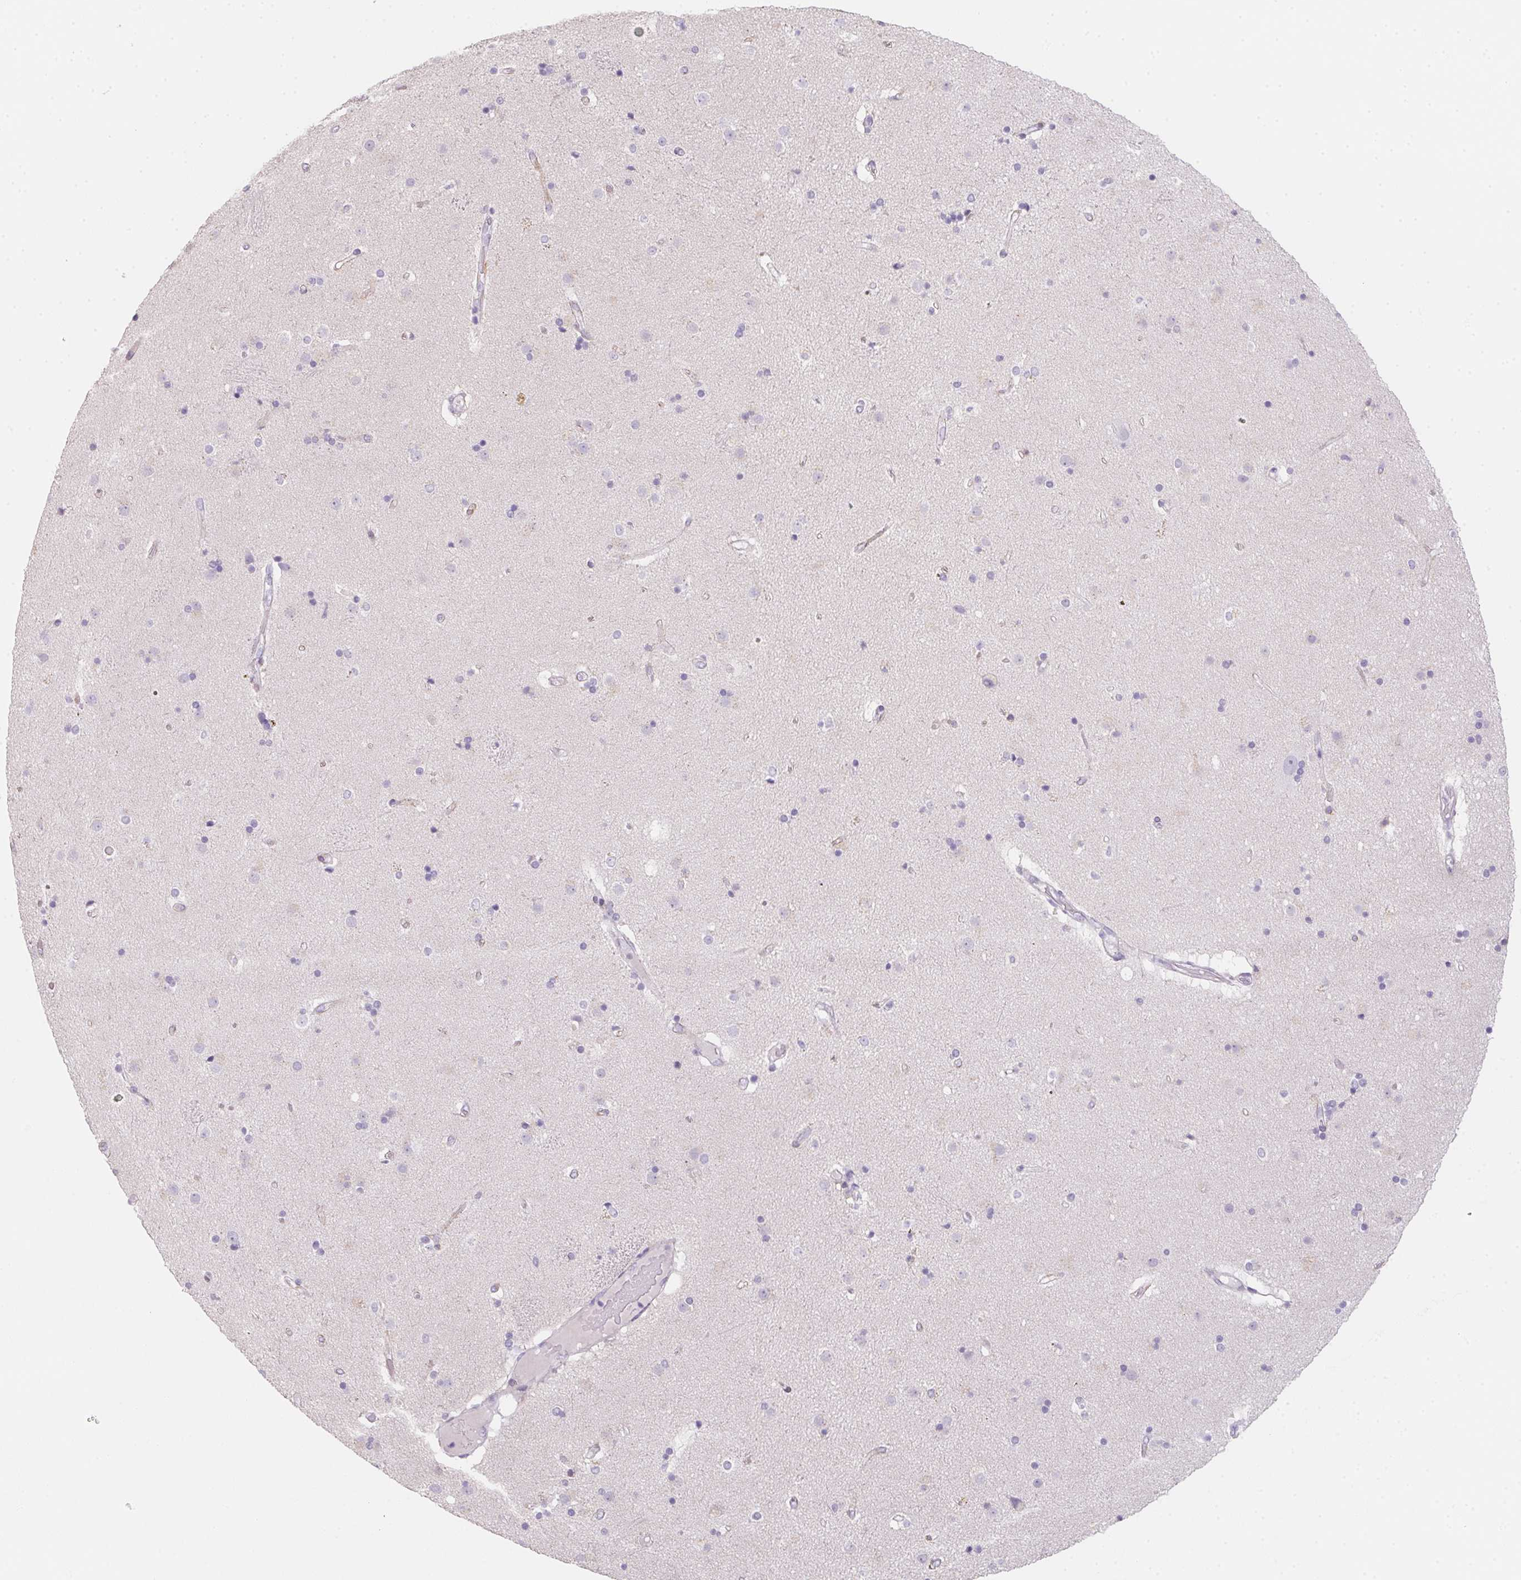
{"staining": {"intensity": "negative", "quantity": "none", "location": "none"}, "tissue": "caudate", "cell_type": "Glial cells", "image_type": "normal", "snomed": [{"axis": "morphology", "description": "Normal tissue, NOS"}, {"axis": "topography", "description": "Lateral ventricle wall"}], "caption": "Immunohistochemistry (IHC) image of unremarkable human caudate stained for a protein (brown), which exhibits no expression in glial cells. The staining was performed using DAB to visualize the protein expression in brown, while the nuclei were stained in blue with hematoxylin (Magnification: 20x).", "gene": "MYL4", "patient": {"sex": "female", "age": 71}}